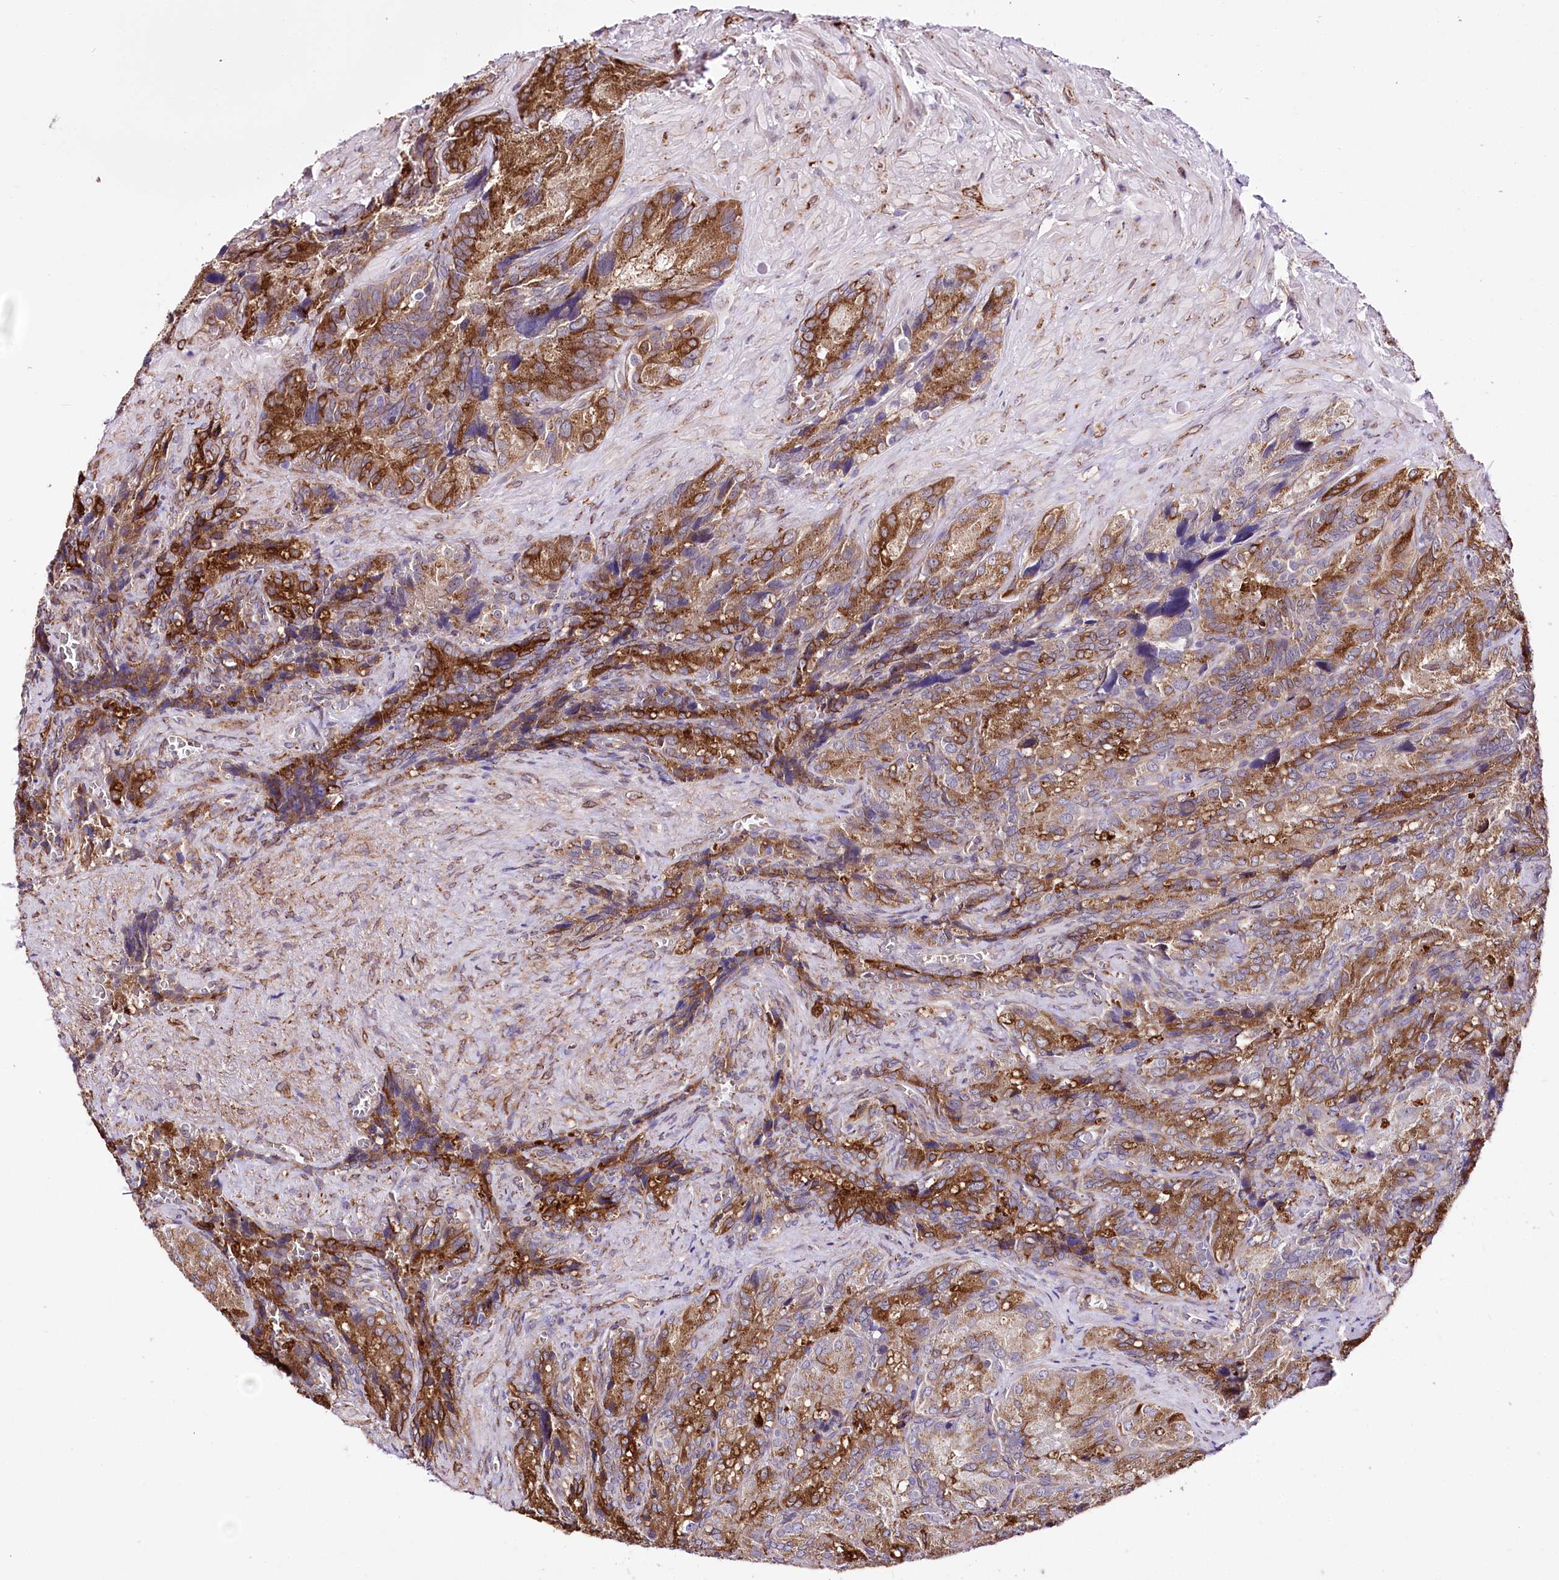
{"staining": {"intensity": "moderate", "quantity": ">75%", "location": "cytoplasmic/membranous"}, "tissue": "seminal vesicle", "cell_type": "Glandular cells", "image_type": "normal", "snomed": [{"axis": "morphology", "description": "Normal tissue, NOS"}, {"axis": "topography", "description": "Seminal veicle"}], "caption": "Immunohistochemical staining of normal human seminal vesicle displays medium levels of moderate cytoplasmic/membranous expression in about >75% of glandular cells. (DAB (3,3'-diaminobenzidine) IHC, brown staining for protein, blue staining for nuclei).", "gene": "WWC1", "patient": {"sex": "male", "age": 62}}